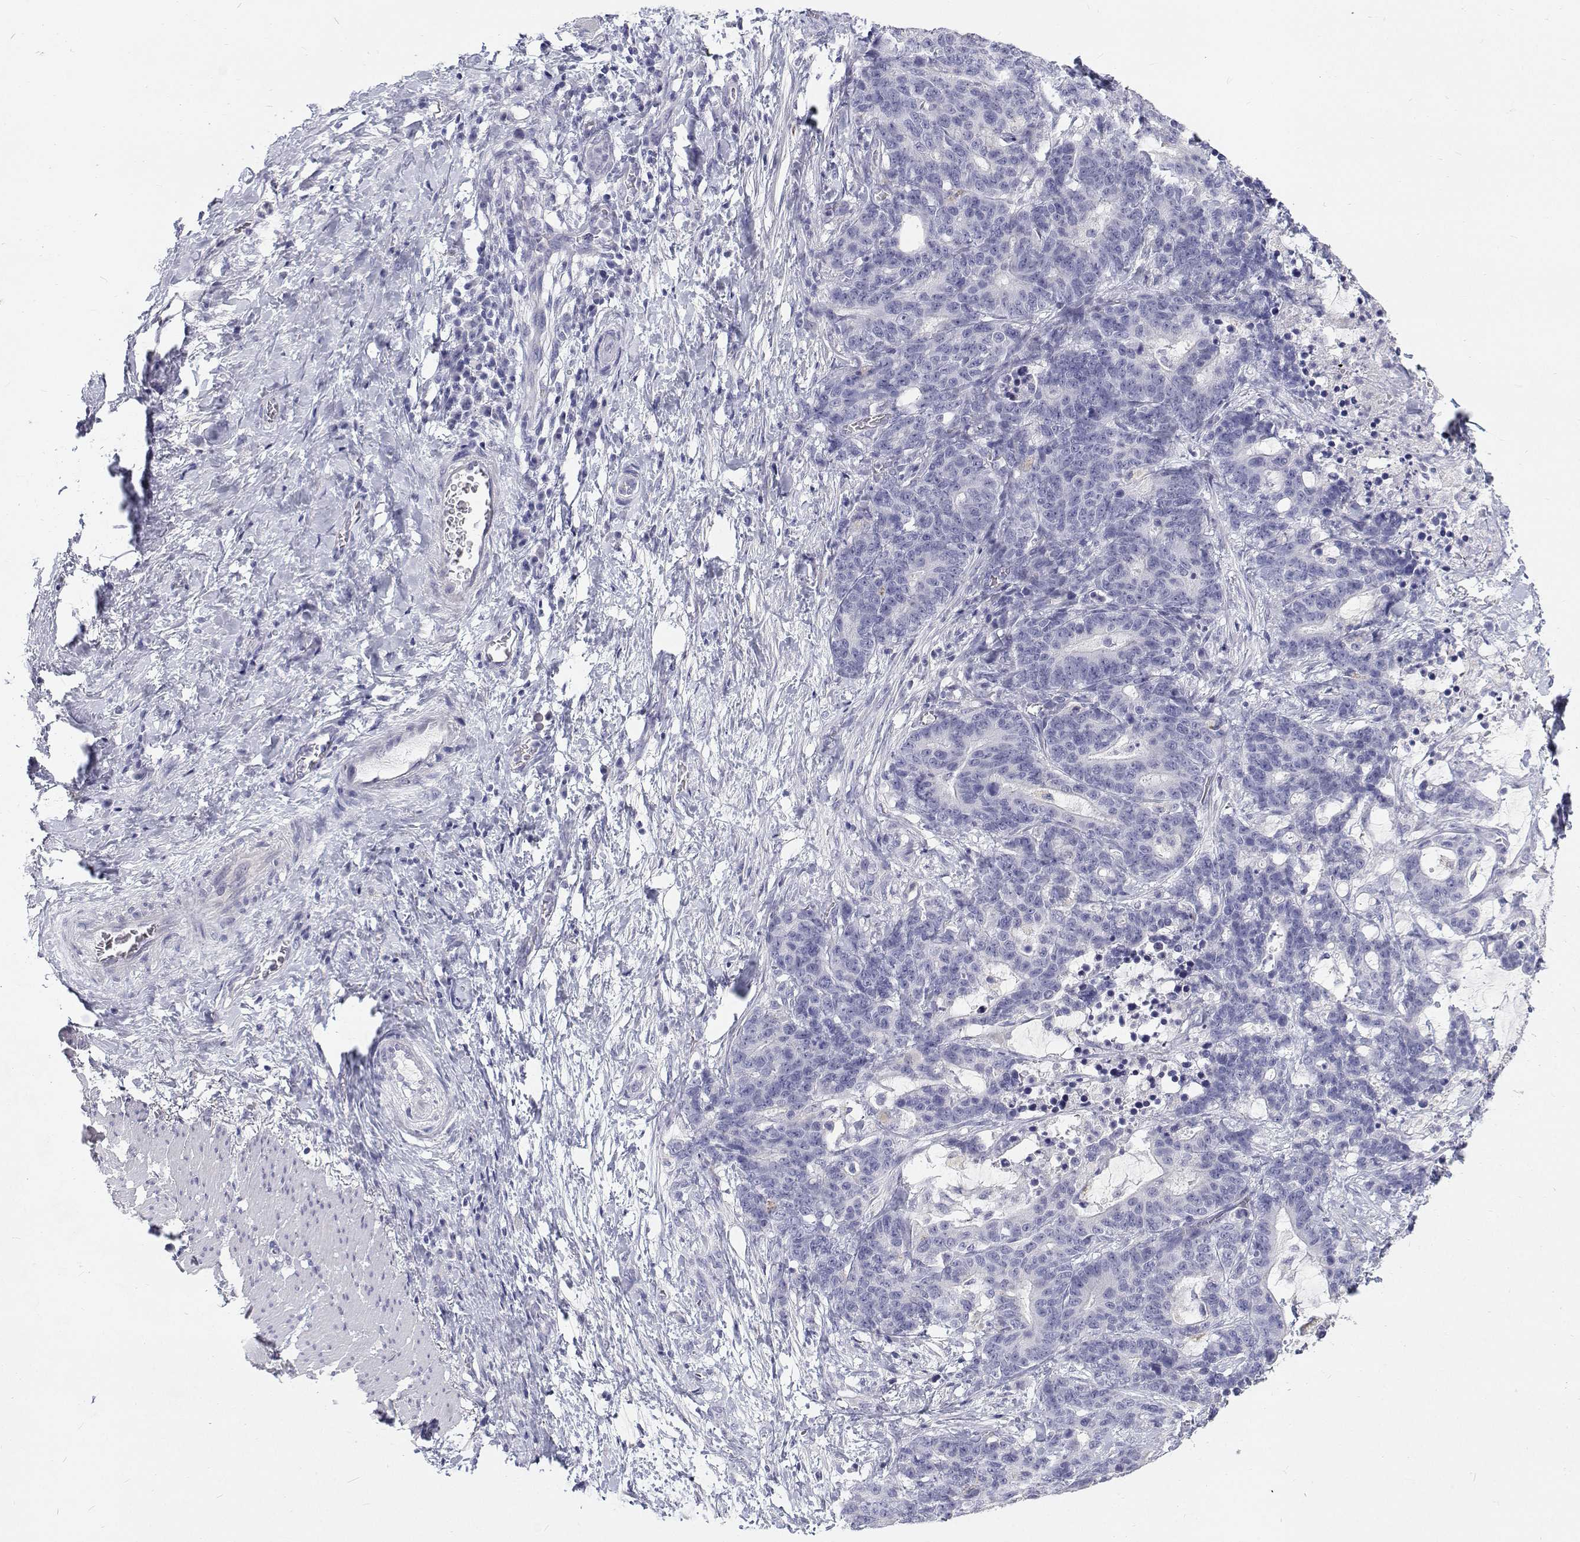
{"staining": {"intensity": "negative", "quantity": "none", "location": "none"}, "tissue": "stomach cancer", "cell_type": "Tumor cells", "image_type": "cancer", "snomed": [{"axis": "morphology", "description": "Normal tissue, NOS"}, {"axis": "morphology", "description": "Adenocarcinoma, NOS"}, {"axis": "topography", "description": "Stomach"}], "caption": "Tumor cells are negative for brown protein staining in stomach cancer. Brightfield microscopy of IHC stained with DAB (brown) and hematoxylin (blue), captured at high magnification.", "gene": "NCR2", "patient": {"sex": "female", "age": 64}}